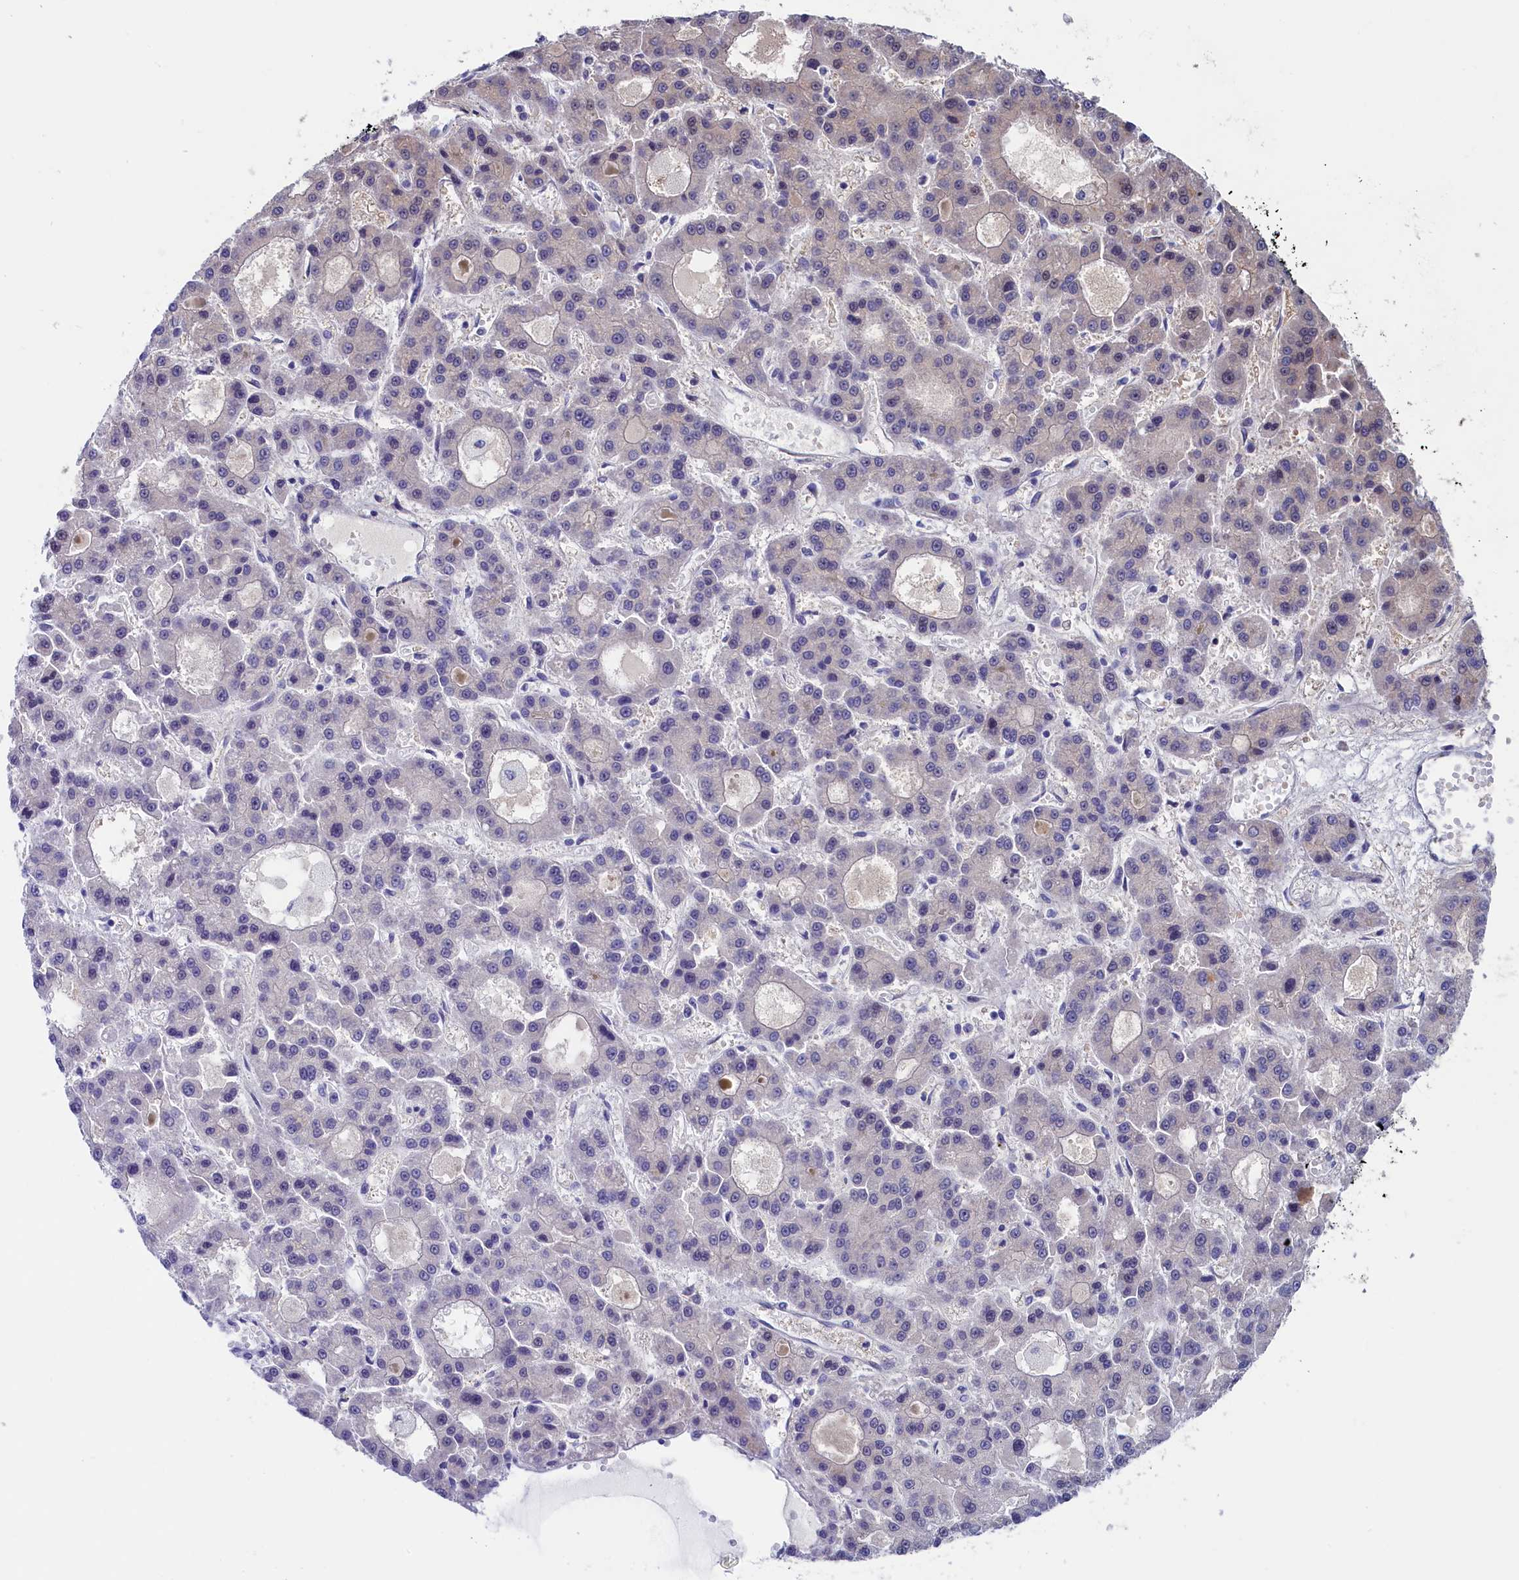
{"staining": {"intensity": "negative", "quantity": "none", "location": "none"}, "tissue": "liver cancer", "cell_type": "Tumor cells", "image_type": "cancer", "snomed": [{"axis": "morphology", "description": "Carcinoma, Hepatocellular, NOS"}, {"axis": "topography", "description": "Liver"}], "caption": "An immunohistochemistry micrograph of liver cancer is shown. There is no staining in tumor cells of liver cancer.", "gene": "CHST12", "patient": {"sex": "male", "age": 70}}